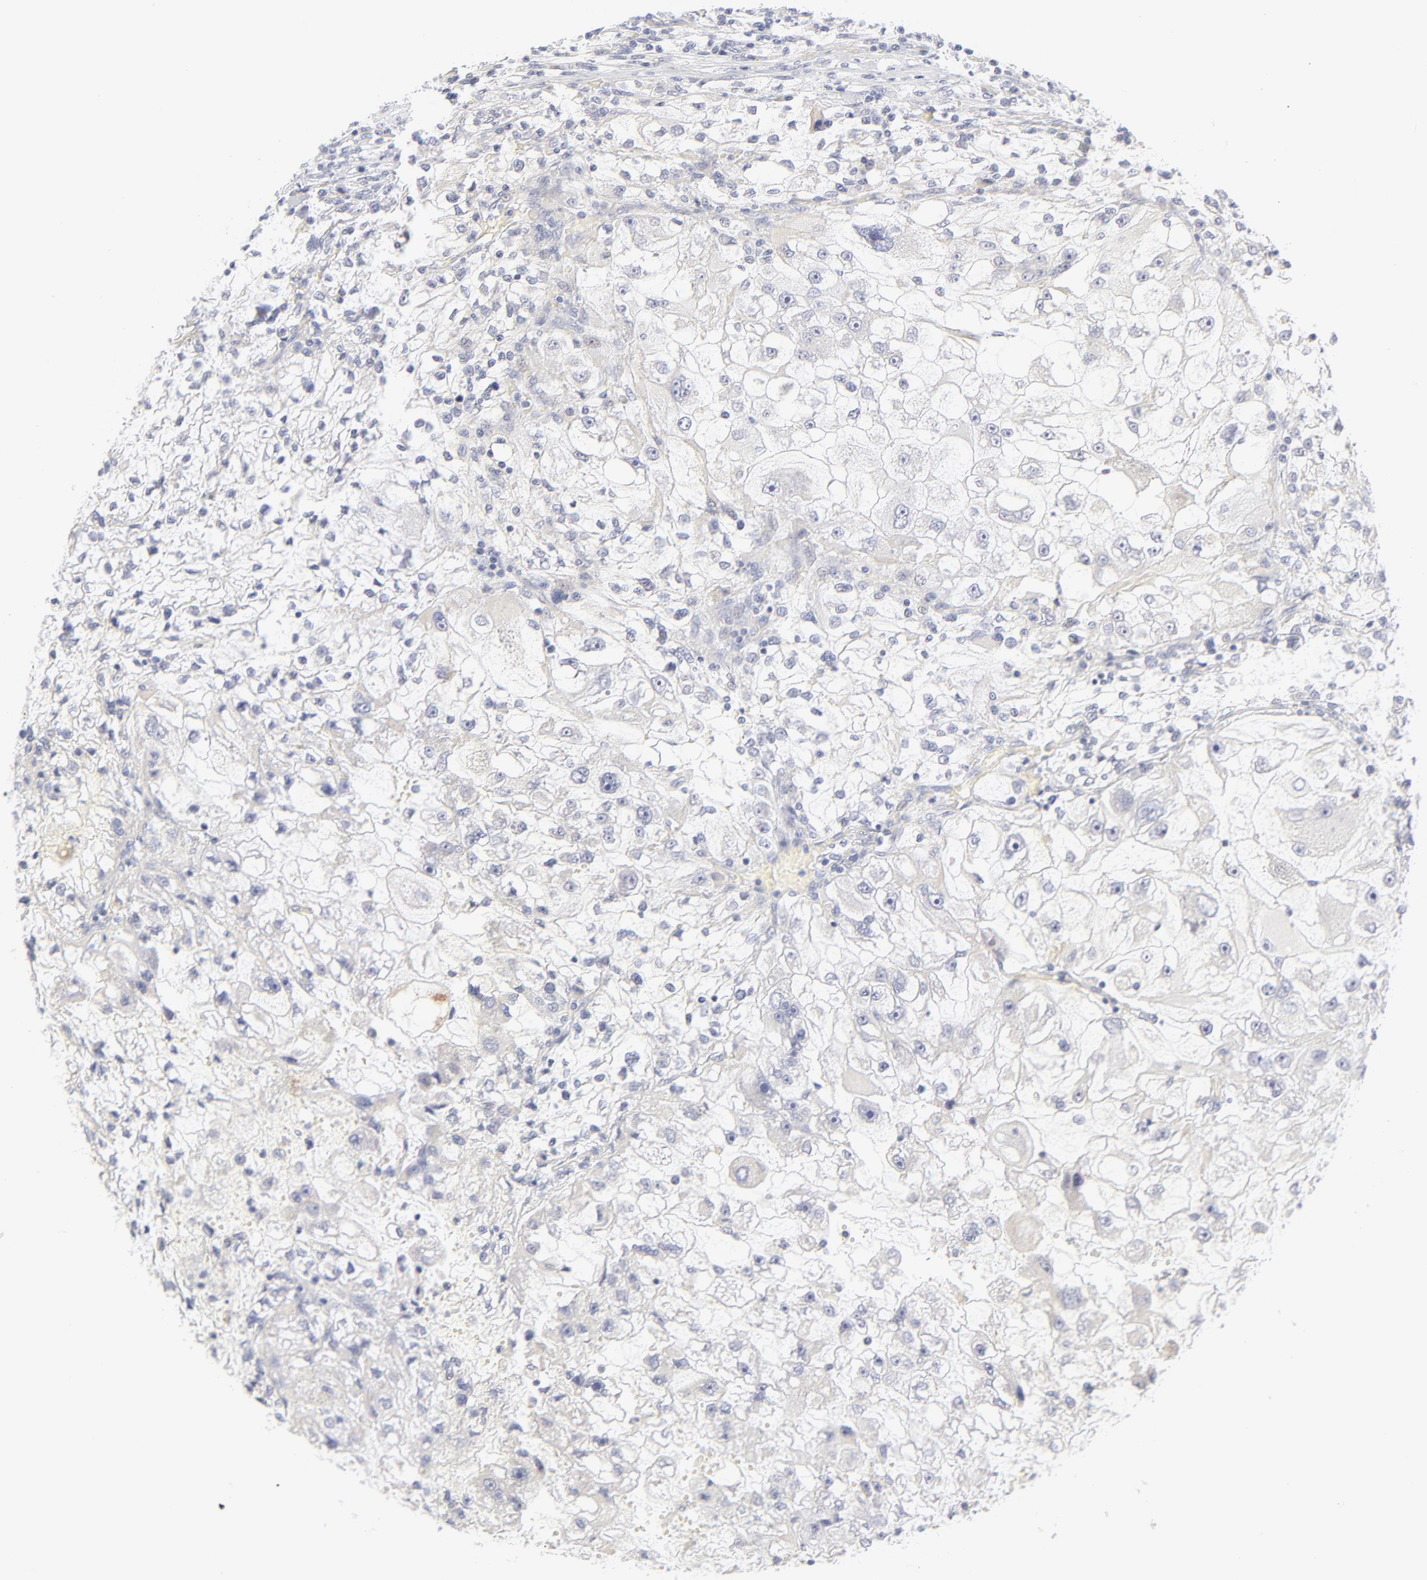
{"staining": {"intensity": "negative", "quantity": "none", "location": "none"}, "tissue": "renal cancer", "cell_type": "Tumor cells", "image_type": "cancer", "snomed": [{"axis": "morphology", "description": "Adenocarcinoma, NOS"}, {"axis": "topography", "description": "Kidney"}], "caption": "A histopathology image of human renal cancer (adenocarcinoma) is negative for staining in tumor cells. The staining is performed using DAB brown chromogen with nuclei counter-stained in using hematoxylin.", "gene": "NPNT", "patient": {"sex": "female", "age": 83}}